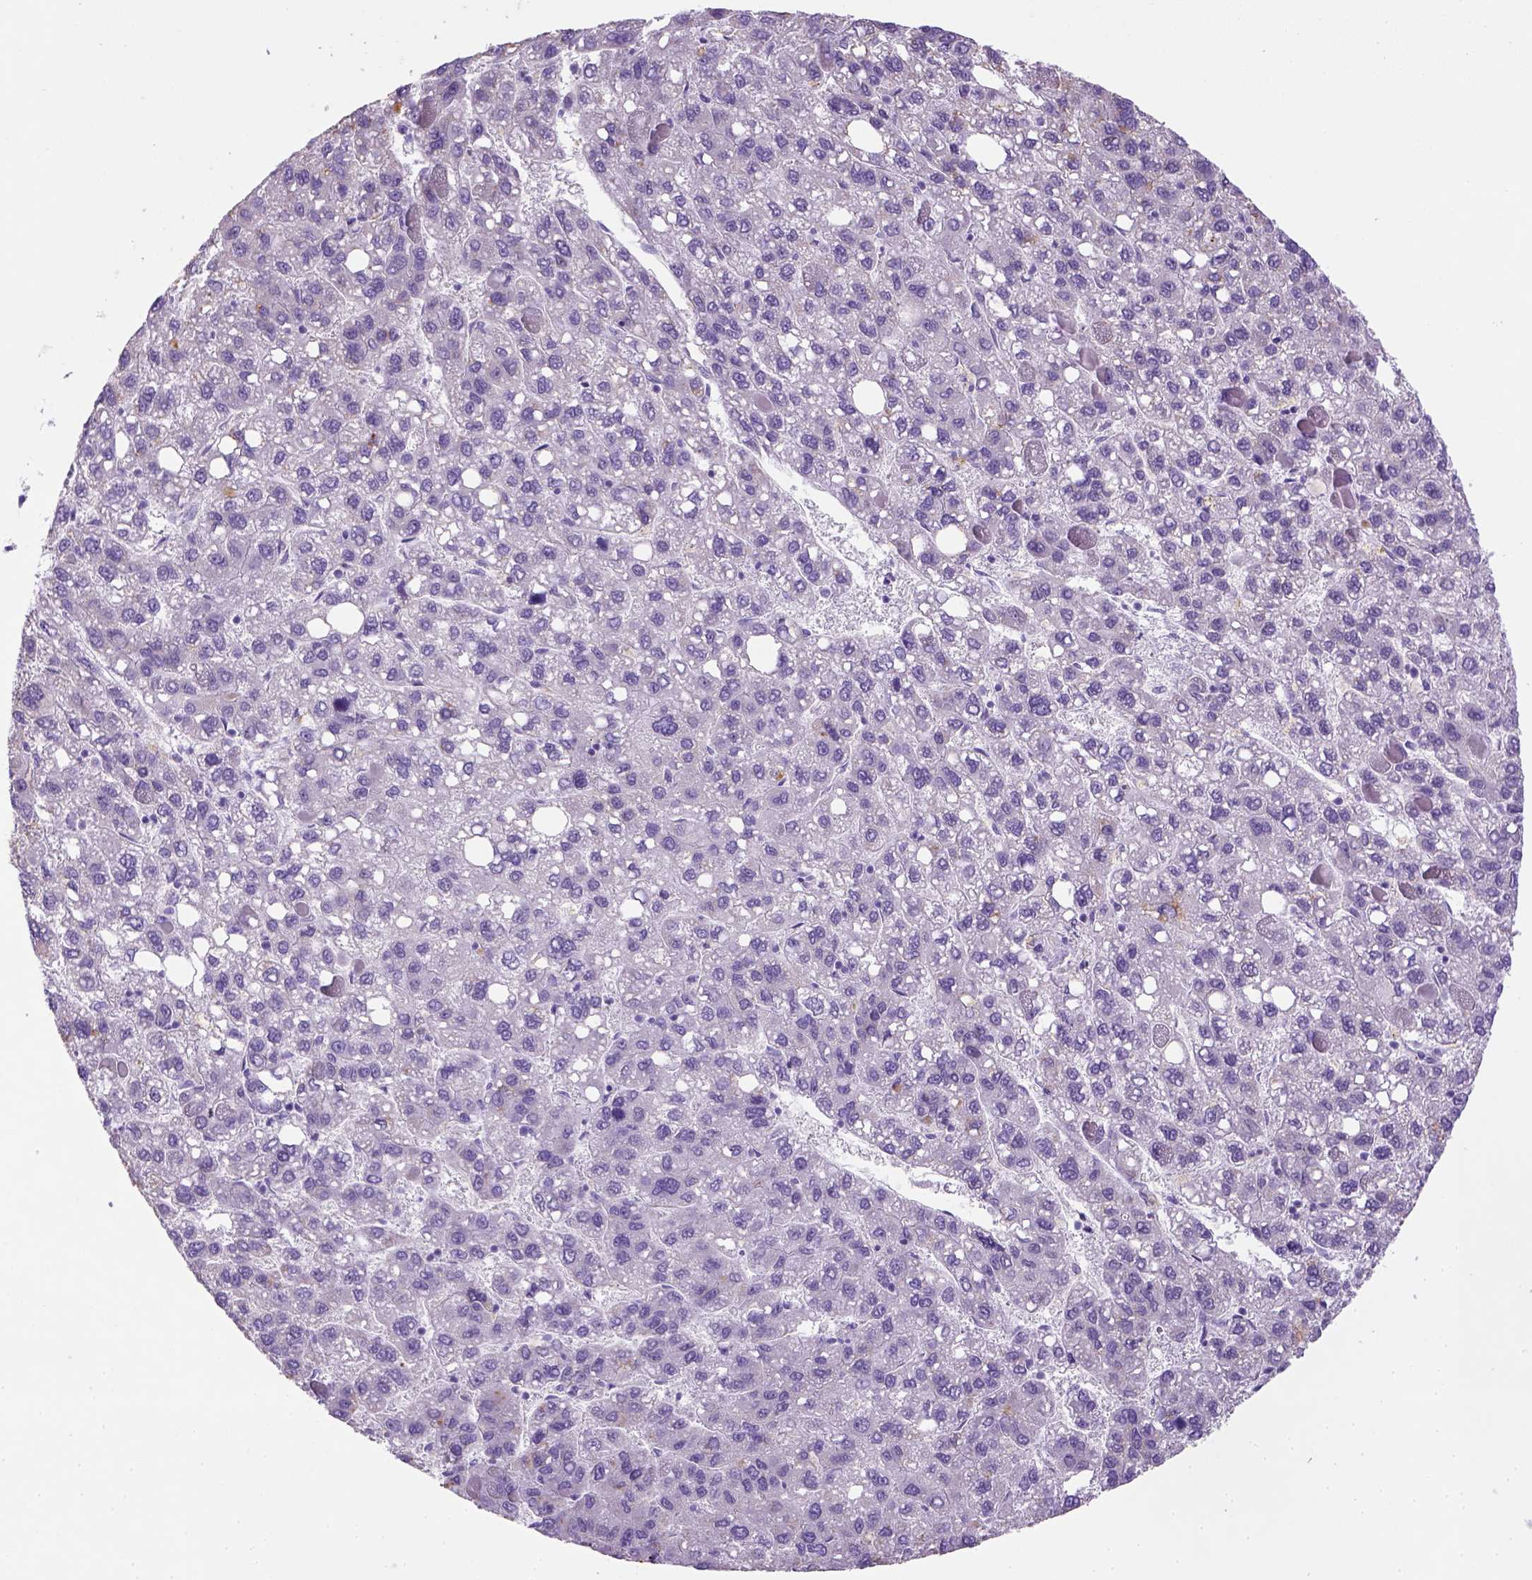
{"staining": {"intensity": "negative", "quantity": "none", "location": "none"}, "tissue": "liver cancer", "cell_type": "Tumor cells", "image_type": "cancer", "snomed": [{"axis": "morphology", "description": "Carcinoma, Hepatocellular, NOS"}, {"axis": "topography", "description": "Liver"}], "caption": "Tumor cells are negative for protein expression in human liver cancer.", "gene": "KRT71", "patient": {"sex": "female", "age": 82}}